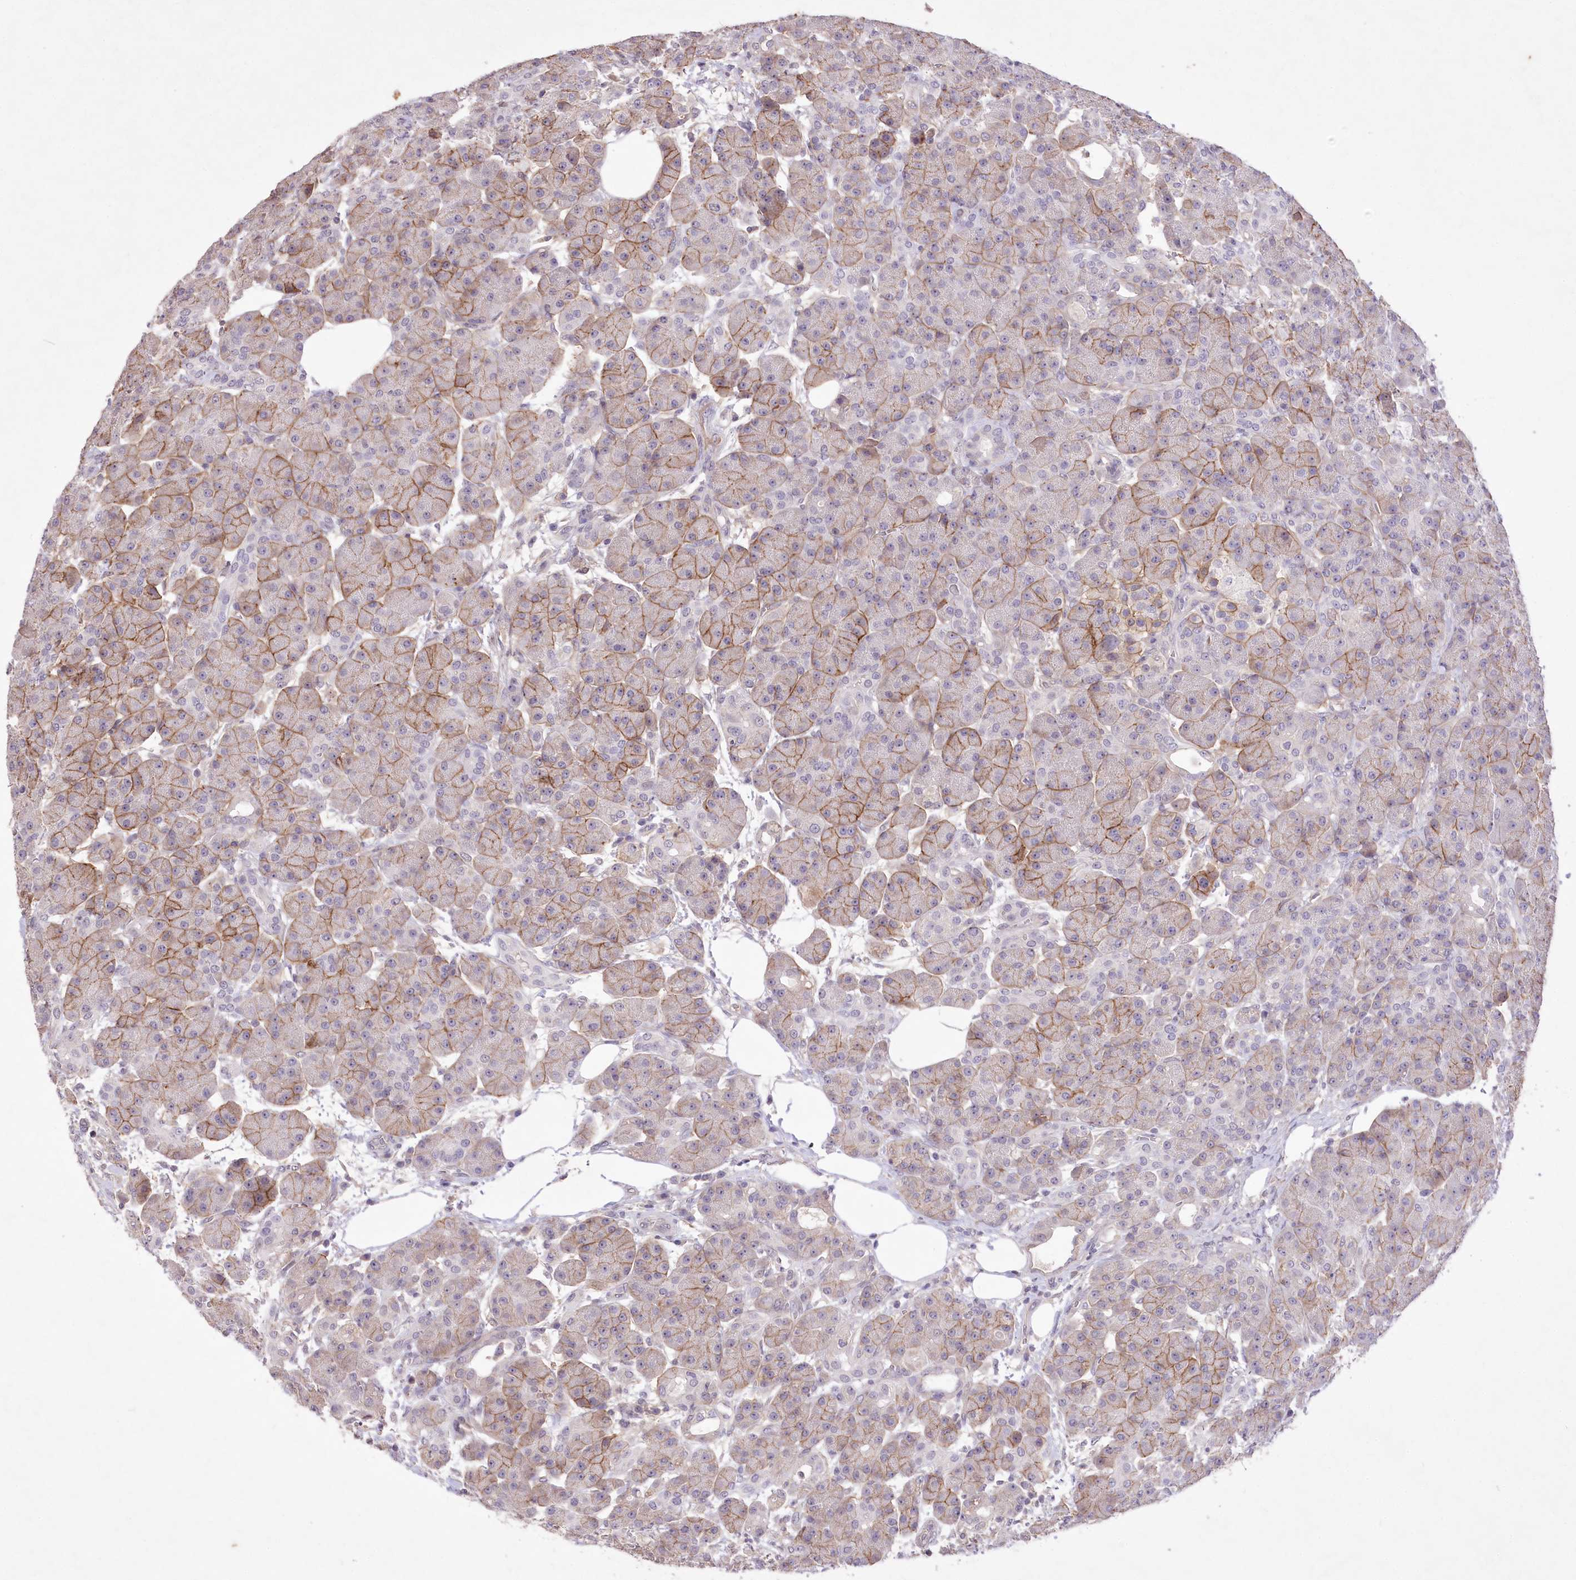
{"staining": {"intensity": "strong", "quantity": ">75%", "location": "cytoplasmic/membranous"}, "tissue": "pancreas", "cell_type": "Exocrine glandular cells", "image_type": "normal", "snomed": [{"axis": "morphology", "description": "Normal tissue, NOS"}, {"axis": "topography", "description": "Pancreas"}], "caption": "Protein staining of unremarkable pancreas demonstrates strong cytoplasmic/membranous staining in approximately >75% of exocrine glandular cells. The staining was performed using DAB to visualize the protein expression in brown, while the nuclei were stained in blue with hematoxylin (Magnification: 20x).", "gene": "ENPP1", "patient": {"sex": "male", "age": 63}}